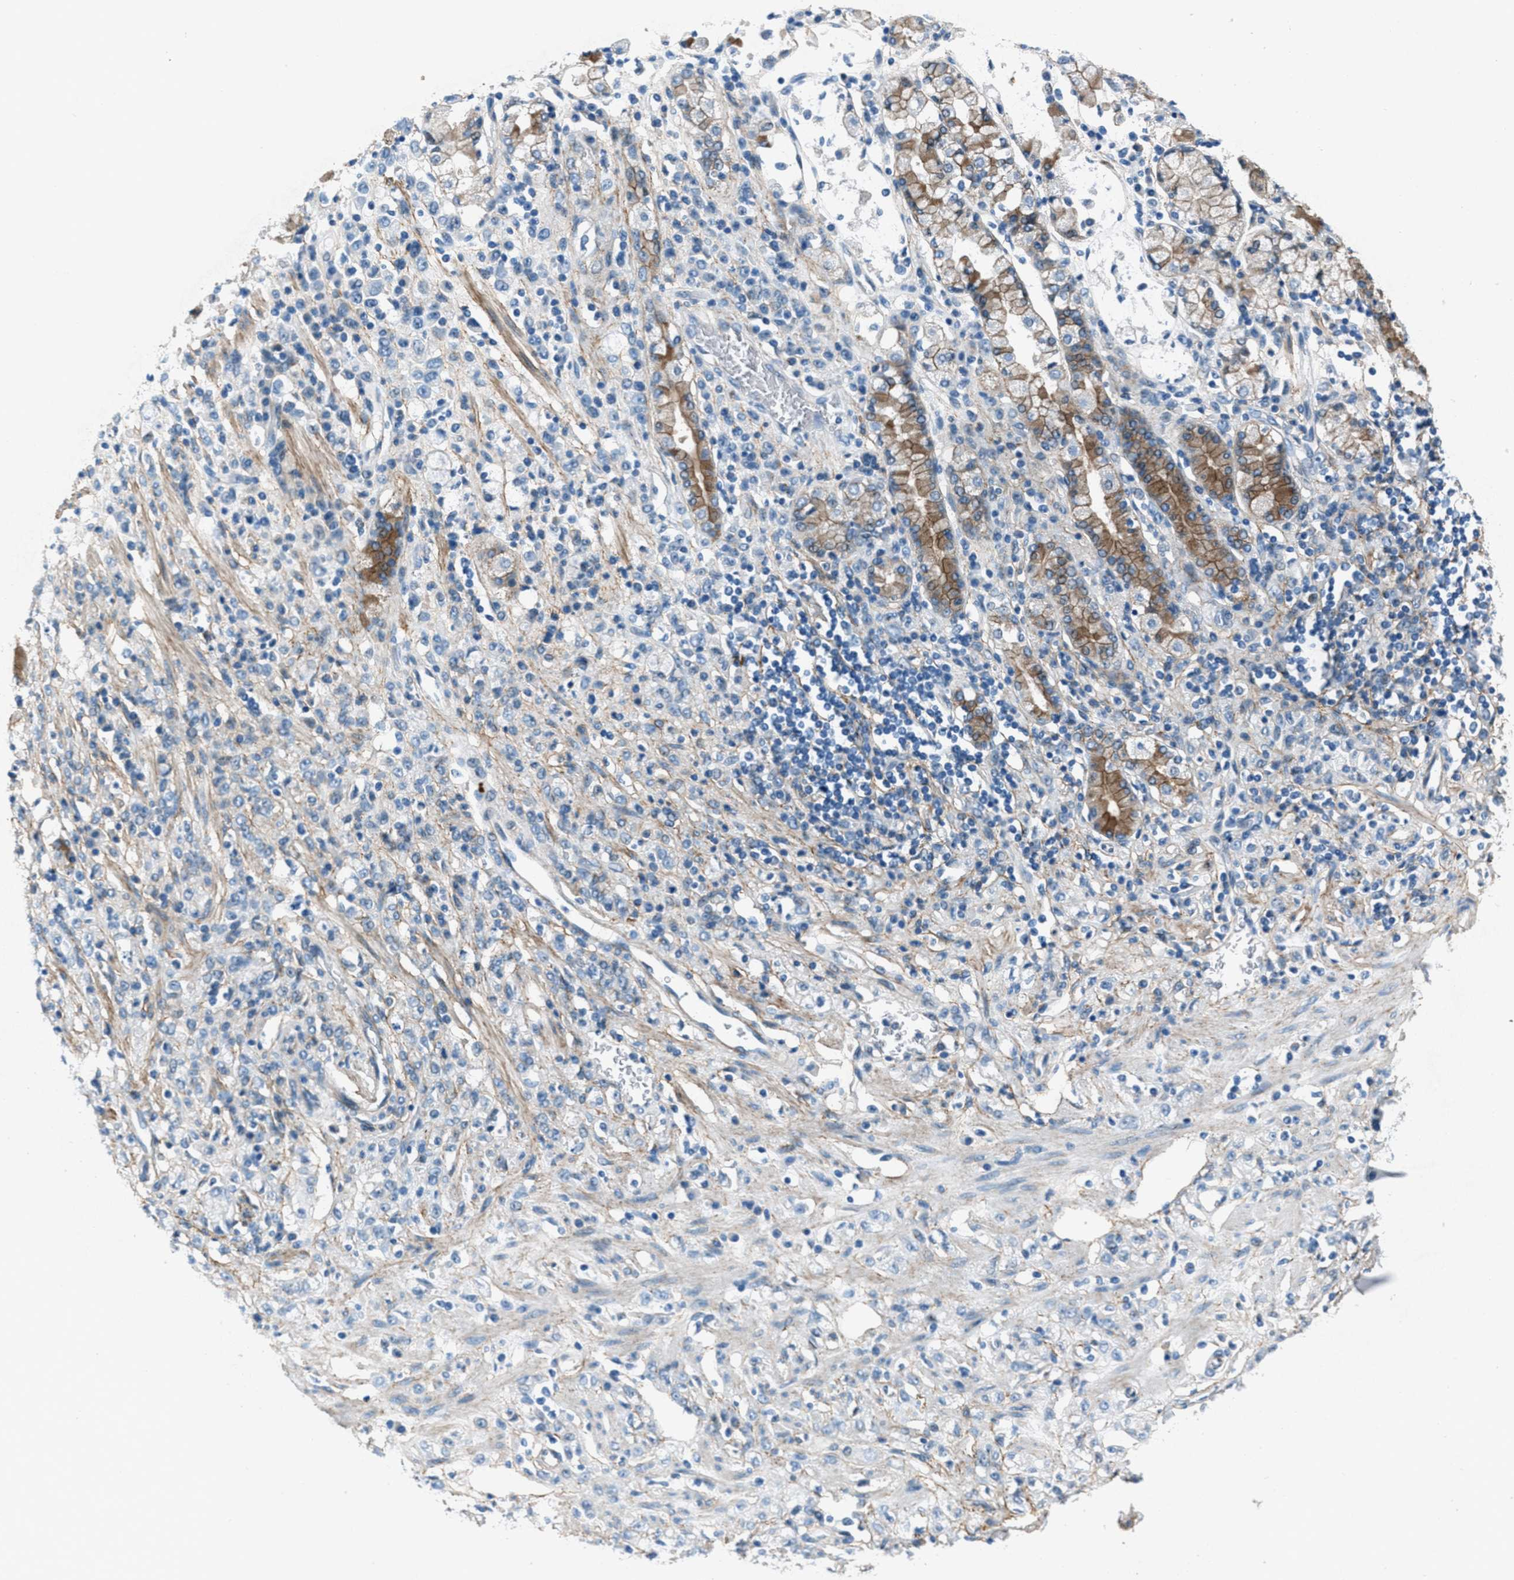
{"staining": {"intensity": "negative", "quantity": "none", "location": "none"}, "tissue": "stomach cancer", "cell_type": "Tumor cells", "image_type": "cancer", "snomed": [{"axis": "morphology", "description": "Normal tissue, NOS"}, {"axis": "morphology", "description": "Adenocarcinoma, NOS"}, {"axis": "topography", "description": "Stomach"}], "caption": "High power microscopy photomicrograph of an IHC image of stomach cancer (adenocarcinoma), revealing no significant expression in tumor cells.", "gene": "FBN1", "patient": {"sex": "male", "age": 82}}